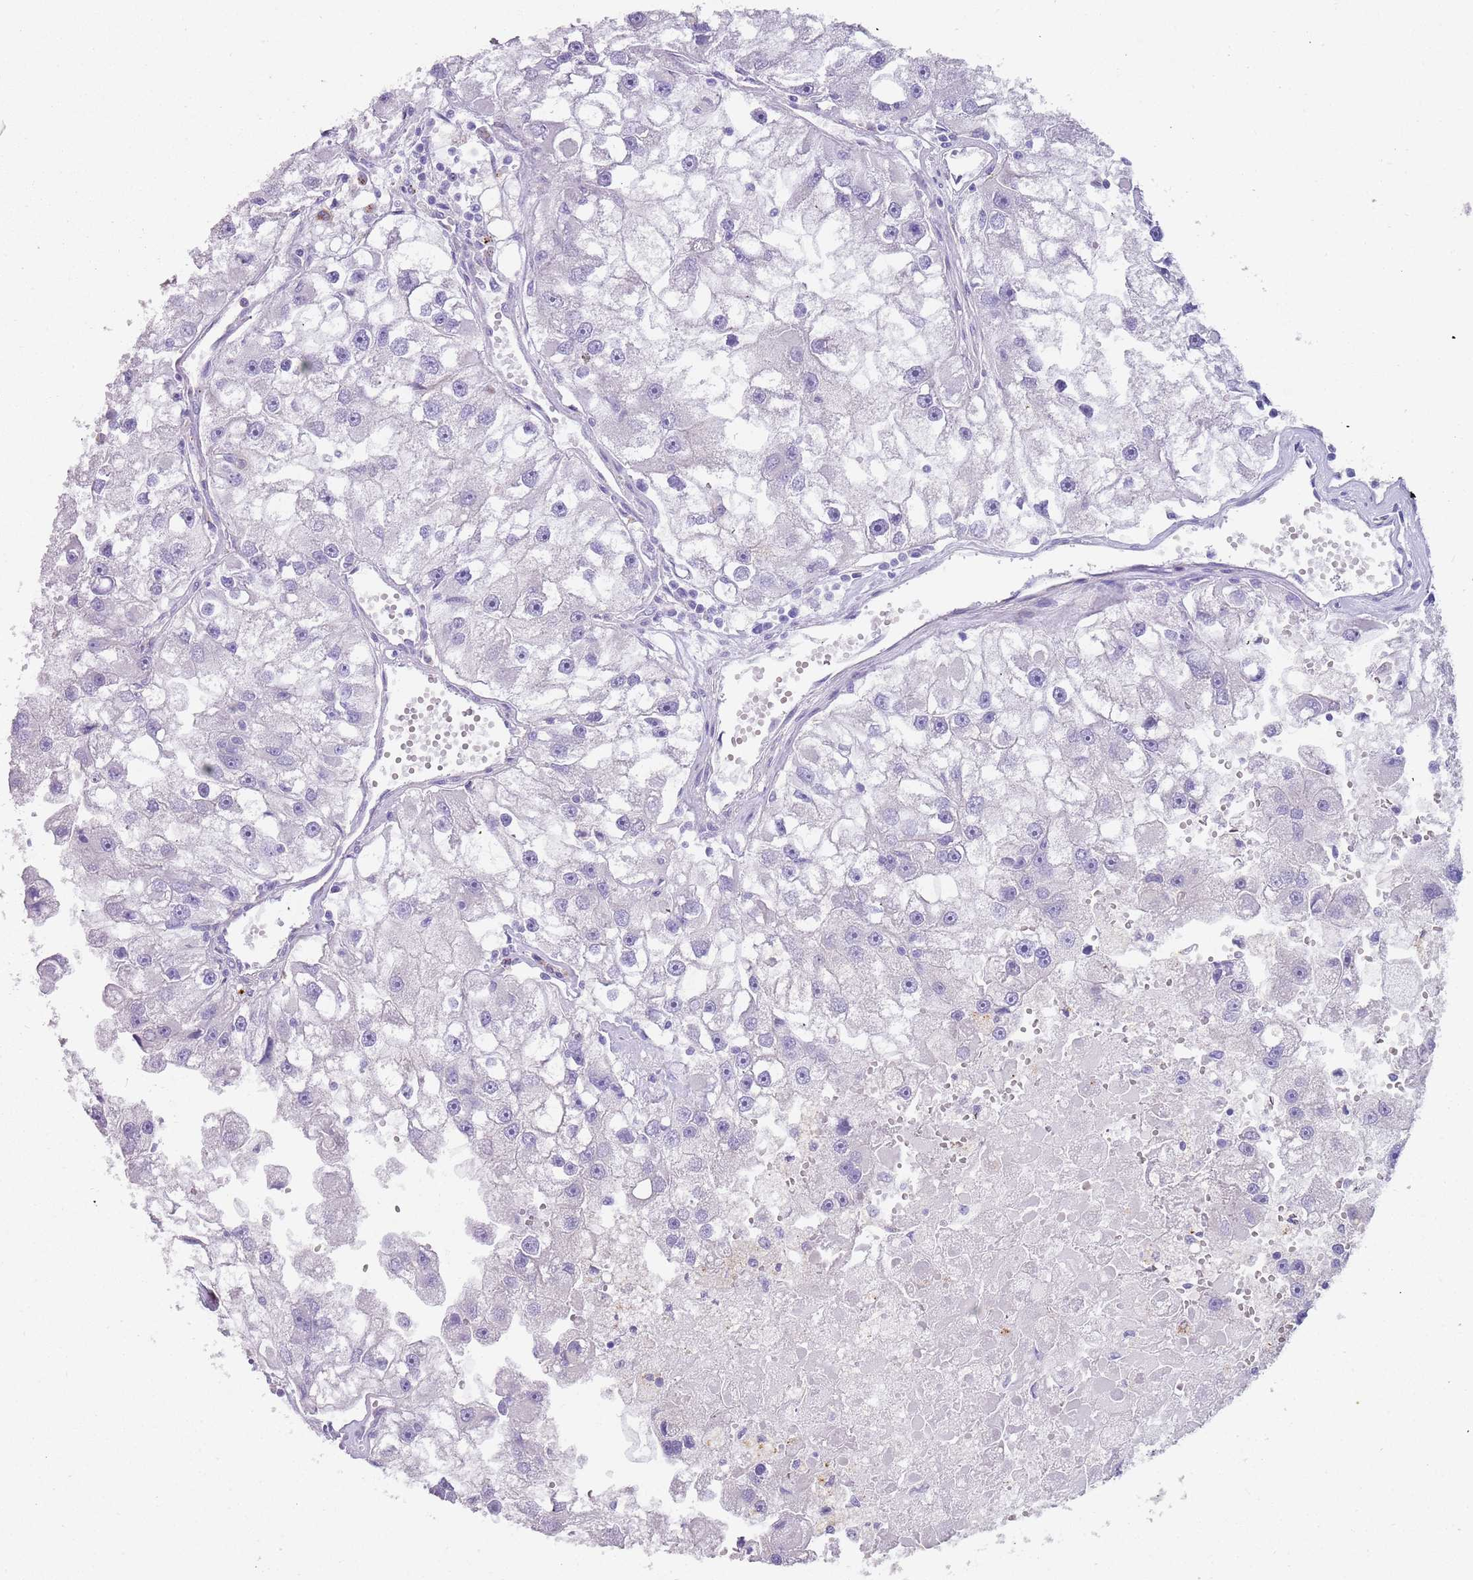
{"staining": {"intensity": "negative", "quantity": "none", "location": "none"}, "tissue": "renal cancer", "cell_type": "Tumor cells", "image_type": "cancer", "snomed": [{"axis": "morphology", "description": "Adenocarcinoma, NOS"}, {"axis": "topography", "description": "Kidney"}], "caption": "High magnification brightfield microscopy of renal cancer (adenocarcinoma) stained with DAB (3,3'-diaminobenzidine) (brown) and counterstained with hematoxylin (blue): tumor cells show no significant staining.", "gene": "LRRN3", "patient": {"sex": "male", "age": 63}}